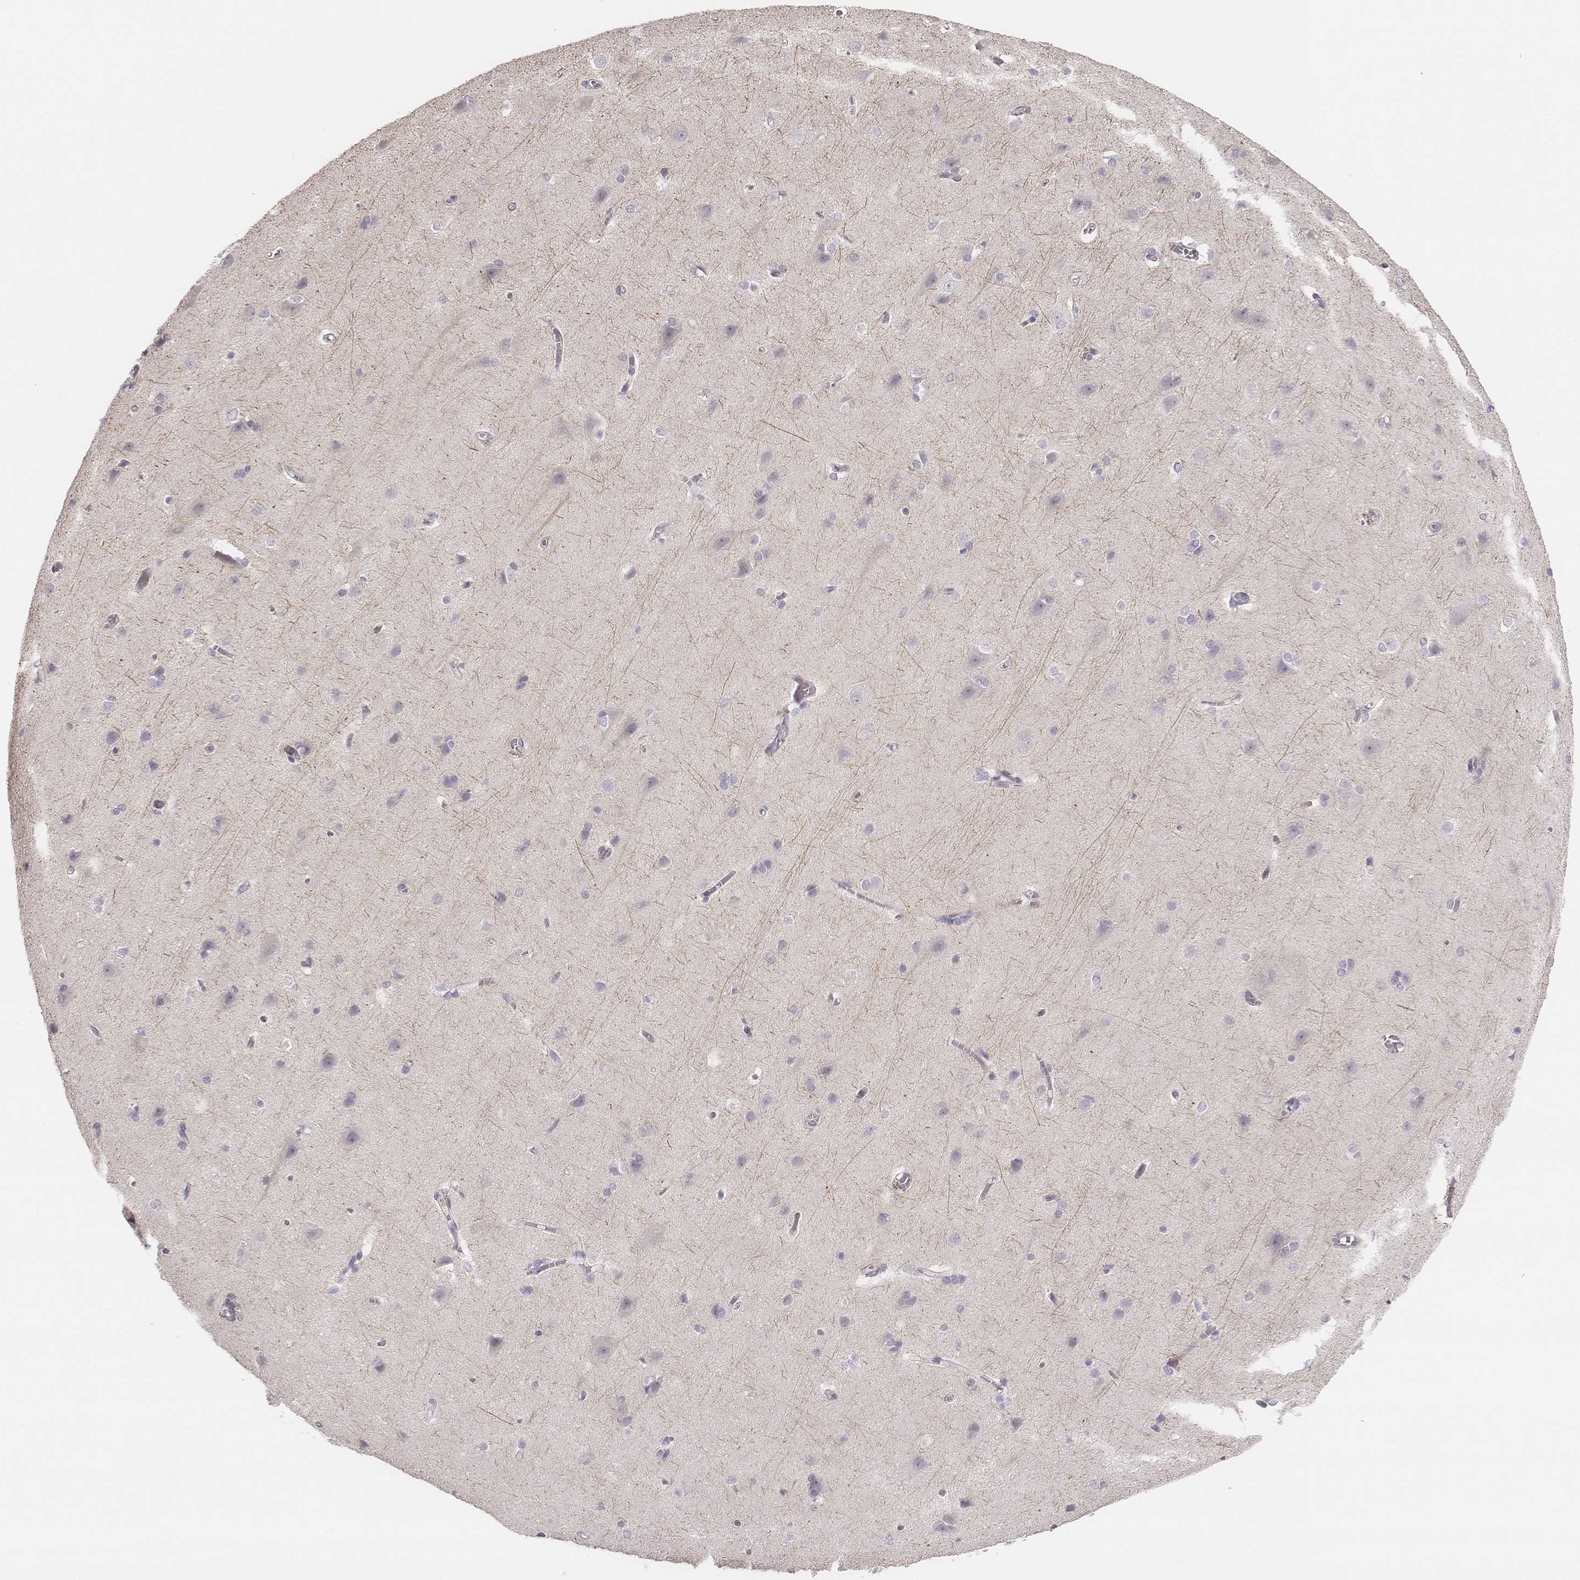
{"staining": {"intensity": "negative", "quantity": "none", "location": "none"}, "tissue": "cerebral cortex", "cell_type": "Endothelial cells", "image_type": "normal", "snomed": [{"axis": "morphology", "description": "Normal tissue, NOS"}, {"axis": "topography", "description": "Cerebral cortex"}], "caption": "IHC photomicrograph of benign human cerebral cortex stained for a protein (brown), which exhibits no positivity in endothelial cells.", "gene": "KCNJ12", "patient": {"sex": "male", "age": 37}}